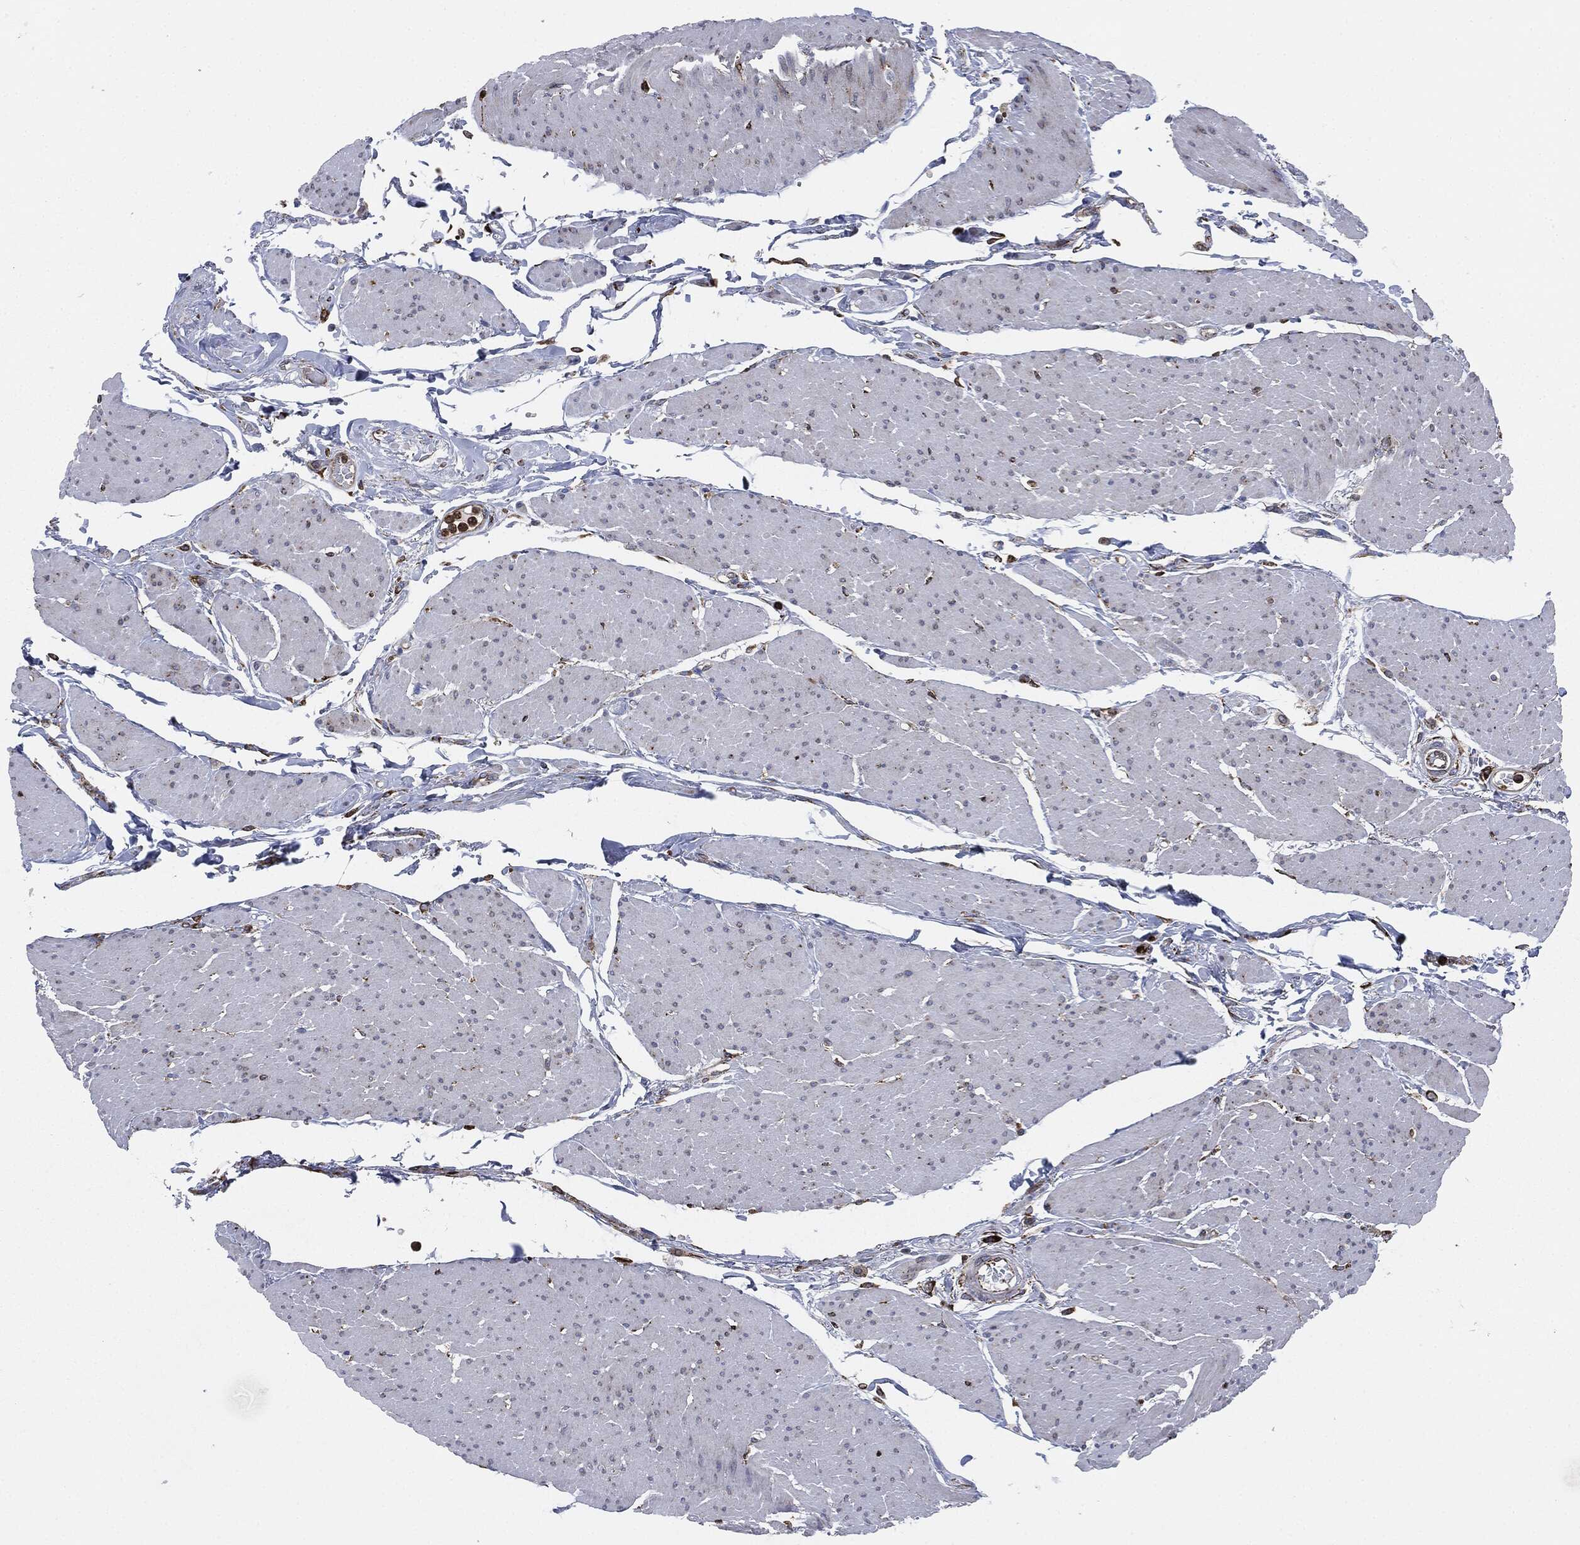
{"staining": {"intensity": "negative", "quantity": "none", "location": "none"}, "tissue": "smooth muscle", "cell_type": "Smooth muscle cells", "image_type": "normal", "snomed": [{"axis": "morphology", "description": "Normal tissue, NOS"}, {"axis": "topography", "description": "Smooth muscle"}, {"axis": "topography", "description": "Anal"}], "caption": "Protein analysis of benign smooth muscle displays no significant staining in smooth muscle cells. Brightfield microscopy of immunohistochemistry stained with DAB (brown) and hematoxylin (blue), captured at high magnification.", "gene": "CALR", "patient": {"sex": "male", "age": 83}}